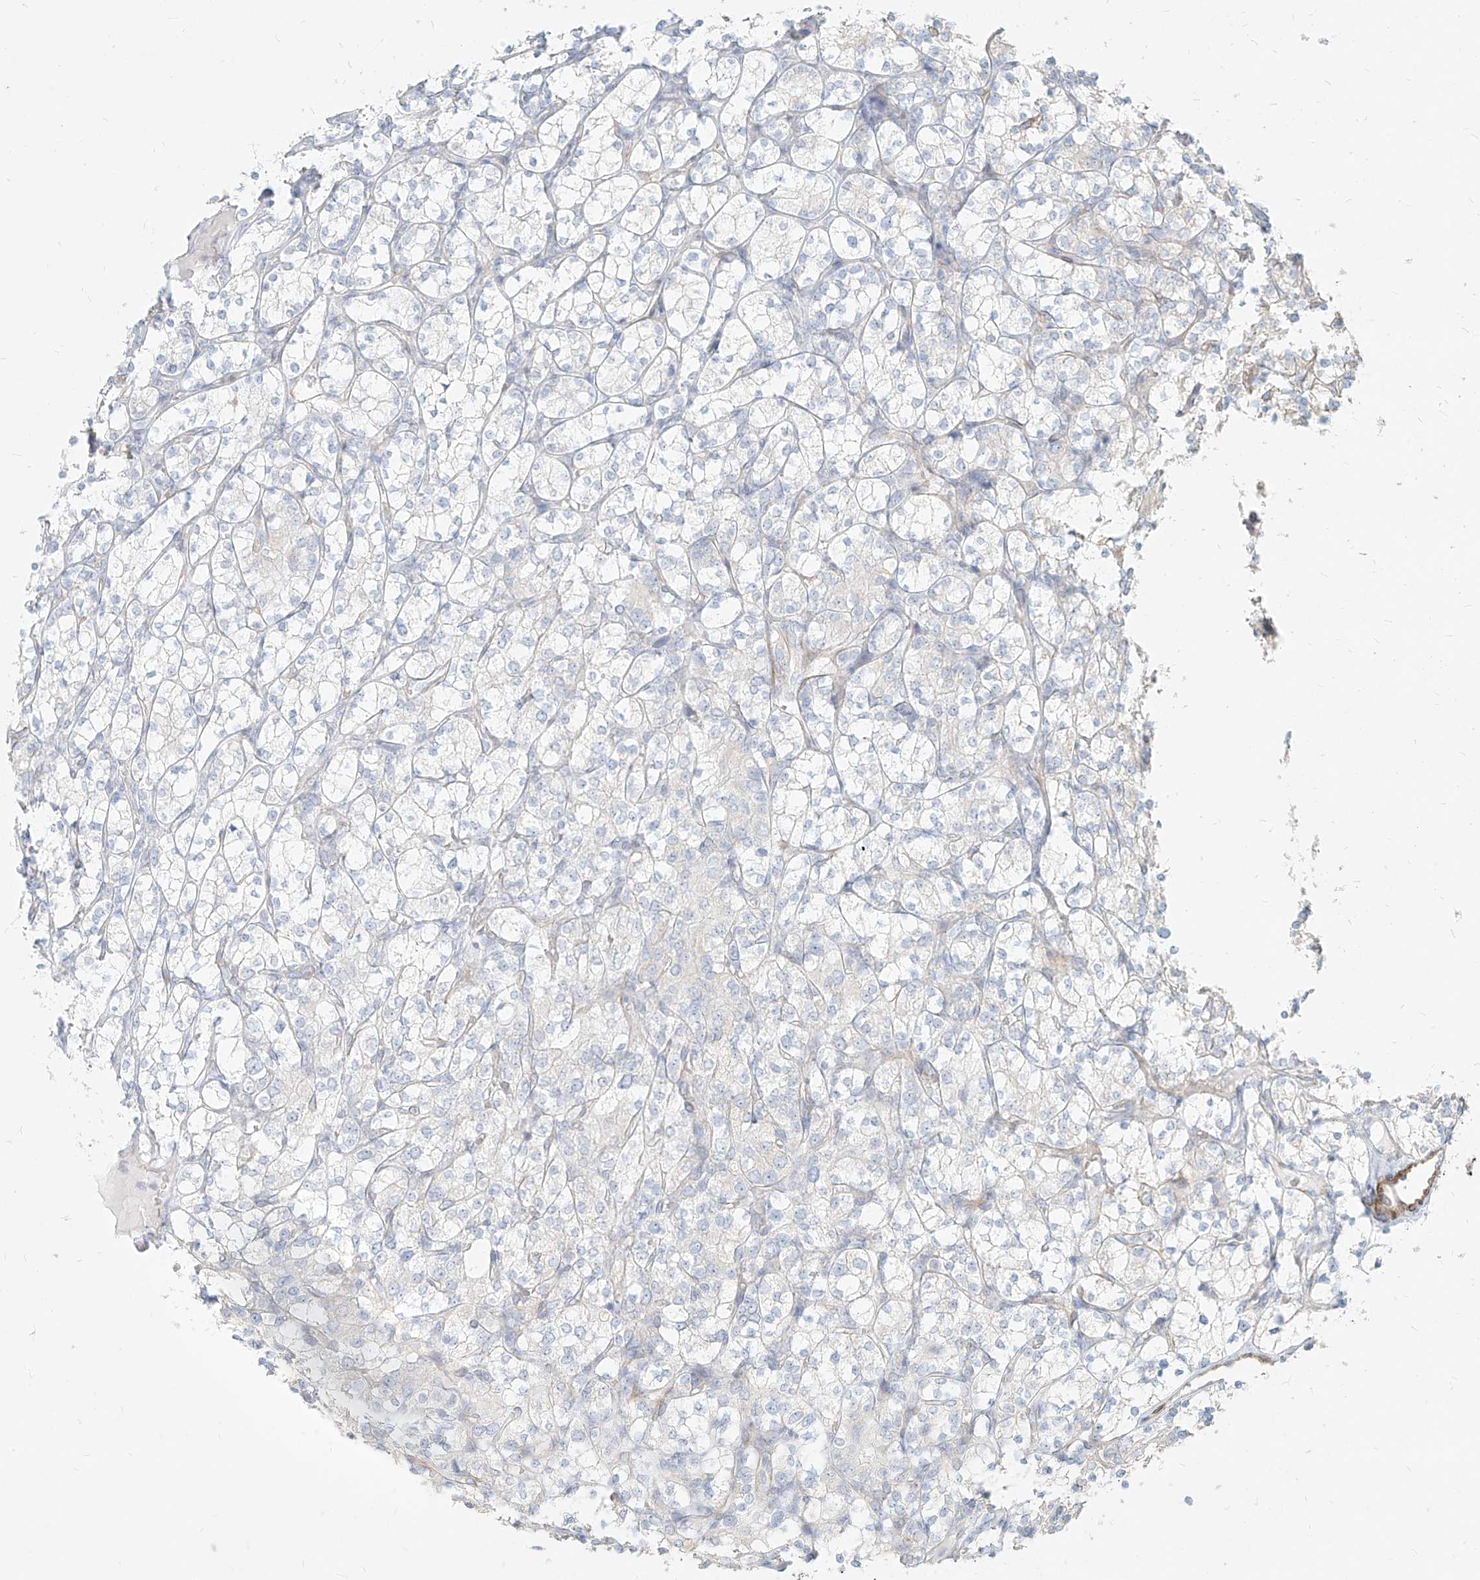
{"staining": {"intensity": "negative", "quantity": "none", "location": "none"}, "tissue": "renal cancer", "cell_type": "Tumor cells", "image_type": "cancer", "snomed": [{"axis": "morphology", "description": "Adenocarcinoma, NOS"}, {"axis": "topography", "description": "Kidney"}], "caption": "The immunohistochemistry histopathology image has no significant expression in tumor cells of renal cancer (adenocarcinoma) tissue.", "gene": "ITPKB", "patient": {"sex": "male", "age": 77}}